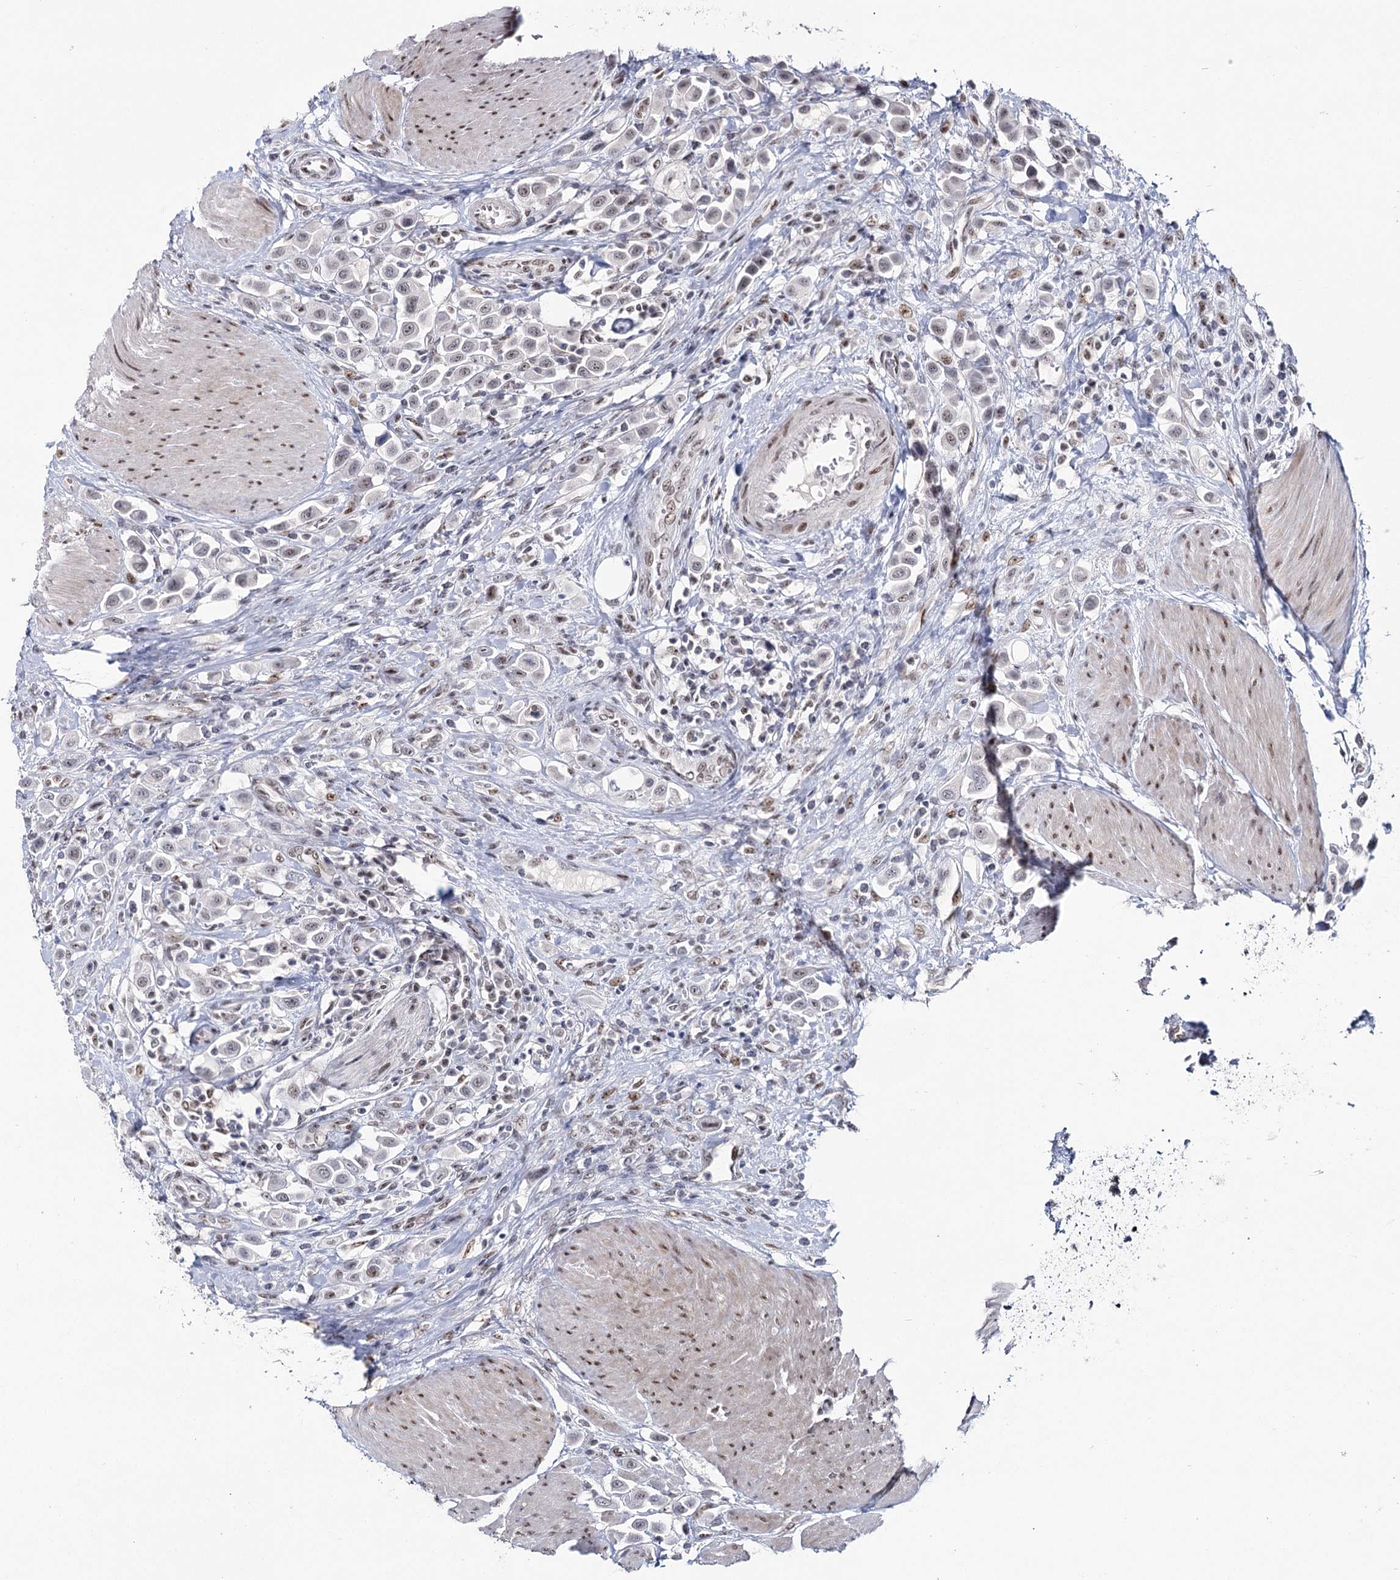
{"staining": {"intensity": "moderate", "quantity": "25%-75%", "location": "nuclear"}, "tissue": "urothelial cancer", "cell_type": "Tumor cells", "image_type": "cancer", "snomed": [{"axis": "morphology", "description": "Urothelial carcinoma, High grade"}, {"axis": "topography", "description": "Urinary bladder"}], "caption": "The immunohistochemical stain labels moderate nuclear expression in tumor cells of urothelial cancer tissue.", "gene": "SCAF8", "patient": {"sex": "male", "age": 50}}